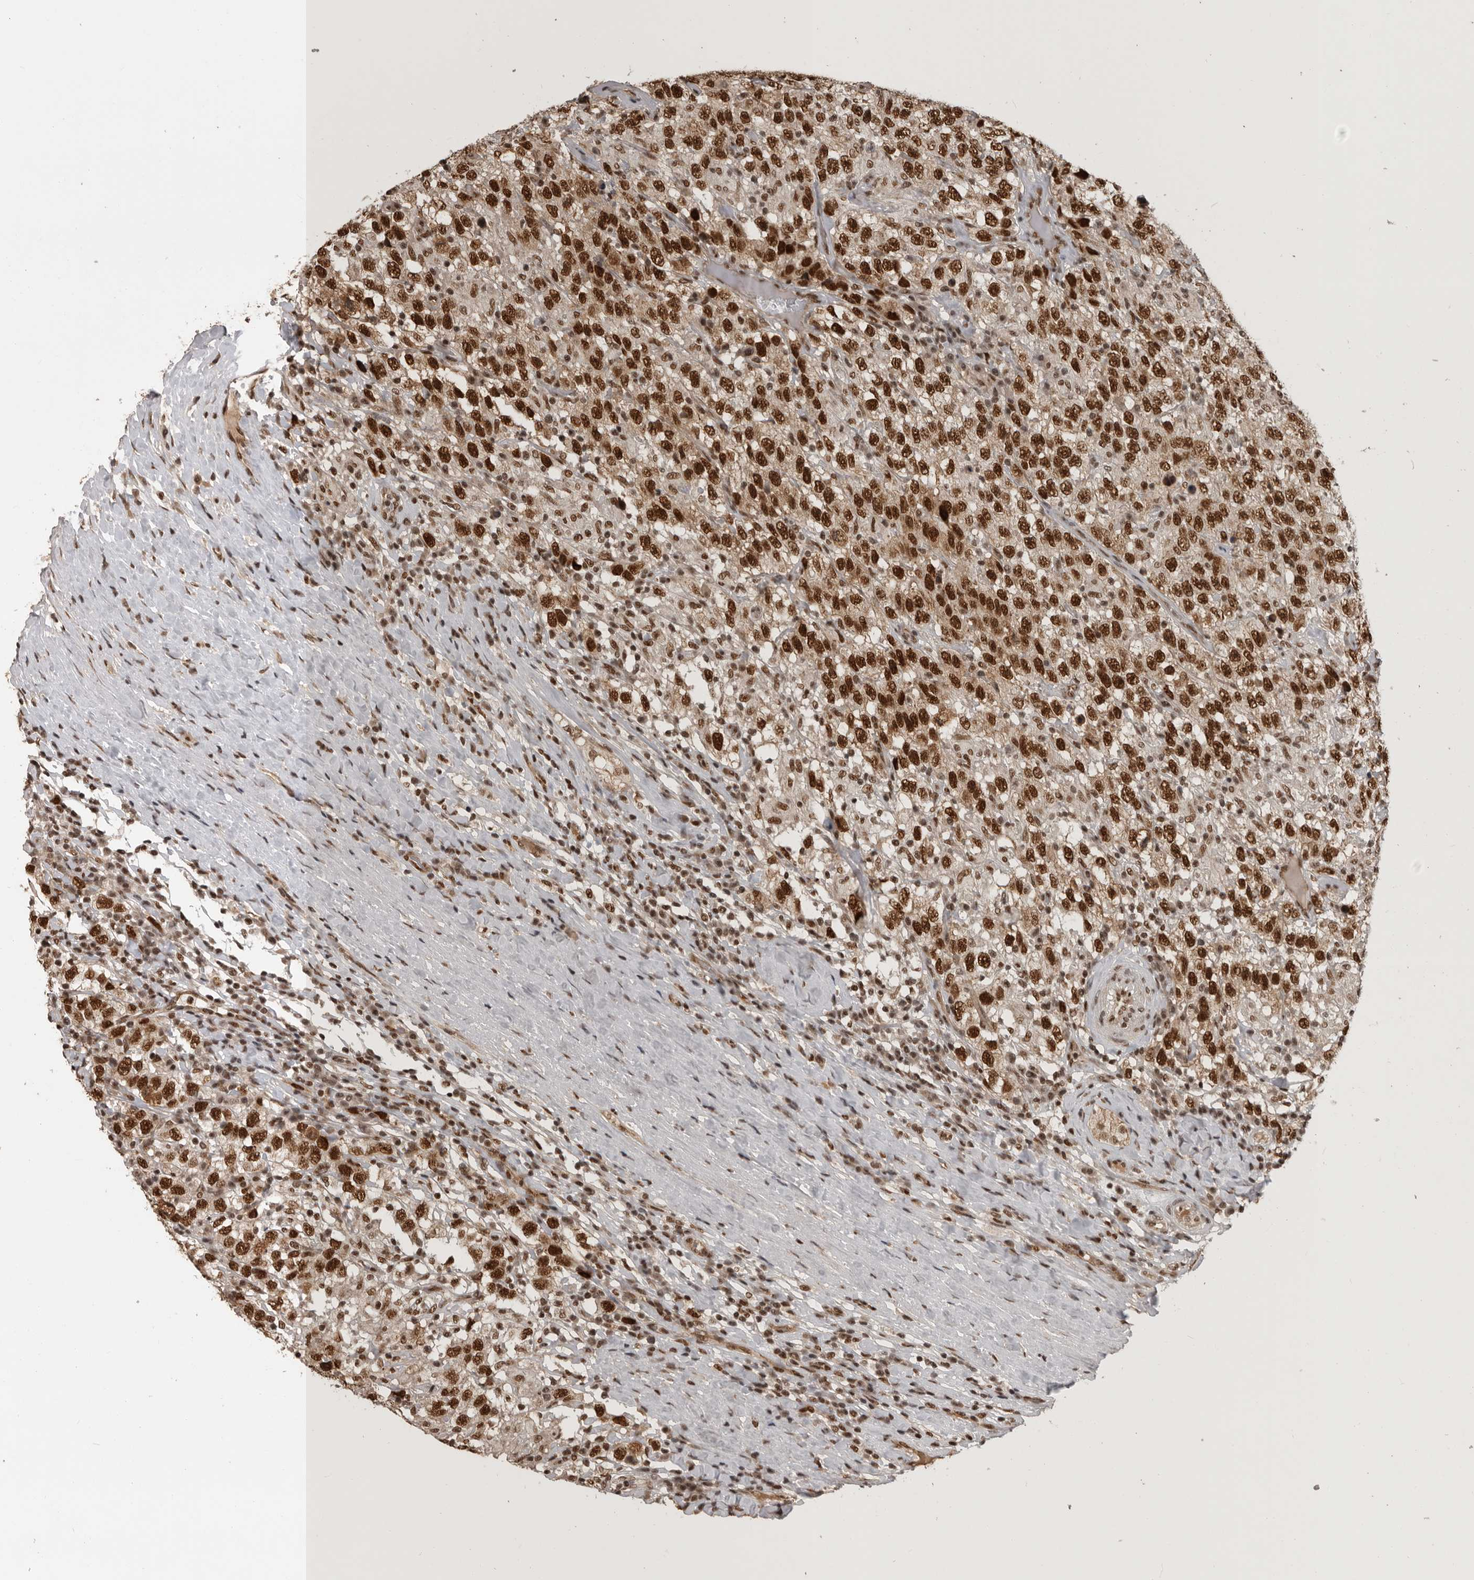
{"staining": {"intensity": "strong", "quantity": ">75%", "location": "nuclear"}, "tissue": "testis cancer", "cell_type": "Tumor cells", "image_type": "cancer", "snomed": [{"axis": "morphology", "description": "Seminoma, NOS"}, {"axis": "topography", "description": "Testis"}], "caption": "A micrograph of human testis cancer (seminoma) stained for a protein displays strong nuclear brown staining in tumor cells.", "gene": "CBLL1", "patient": {"sex": "male", "age": 41}}